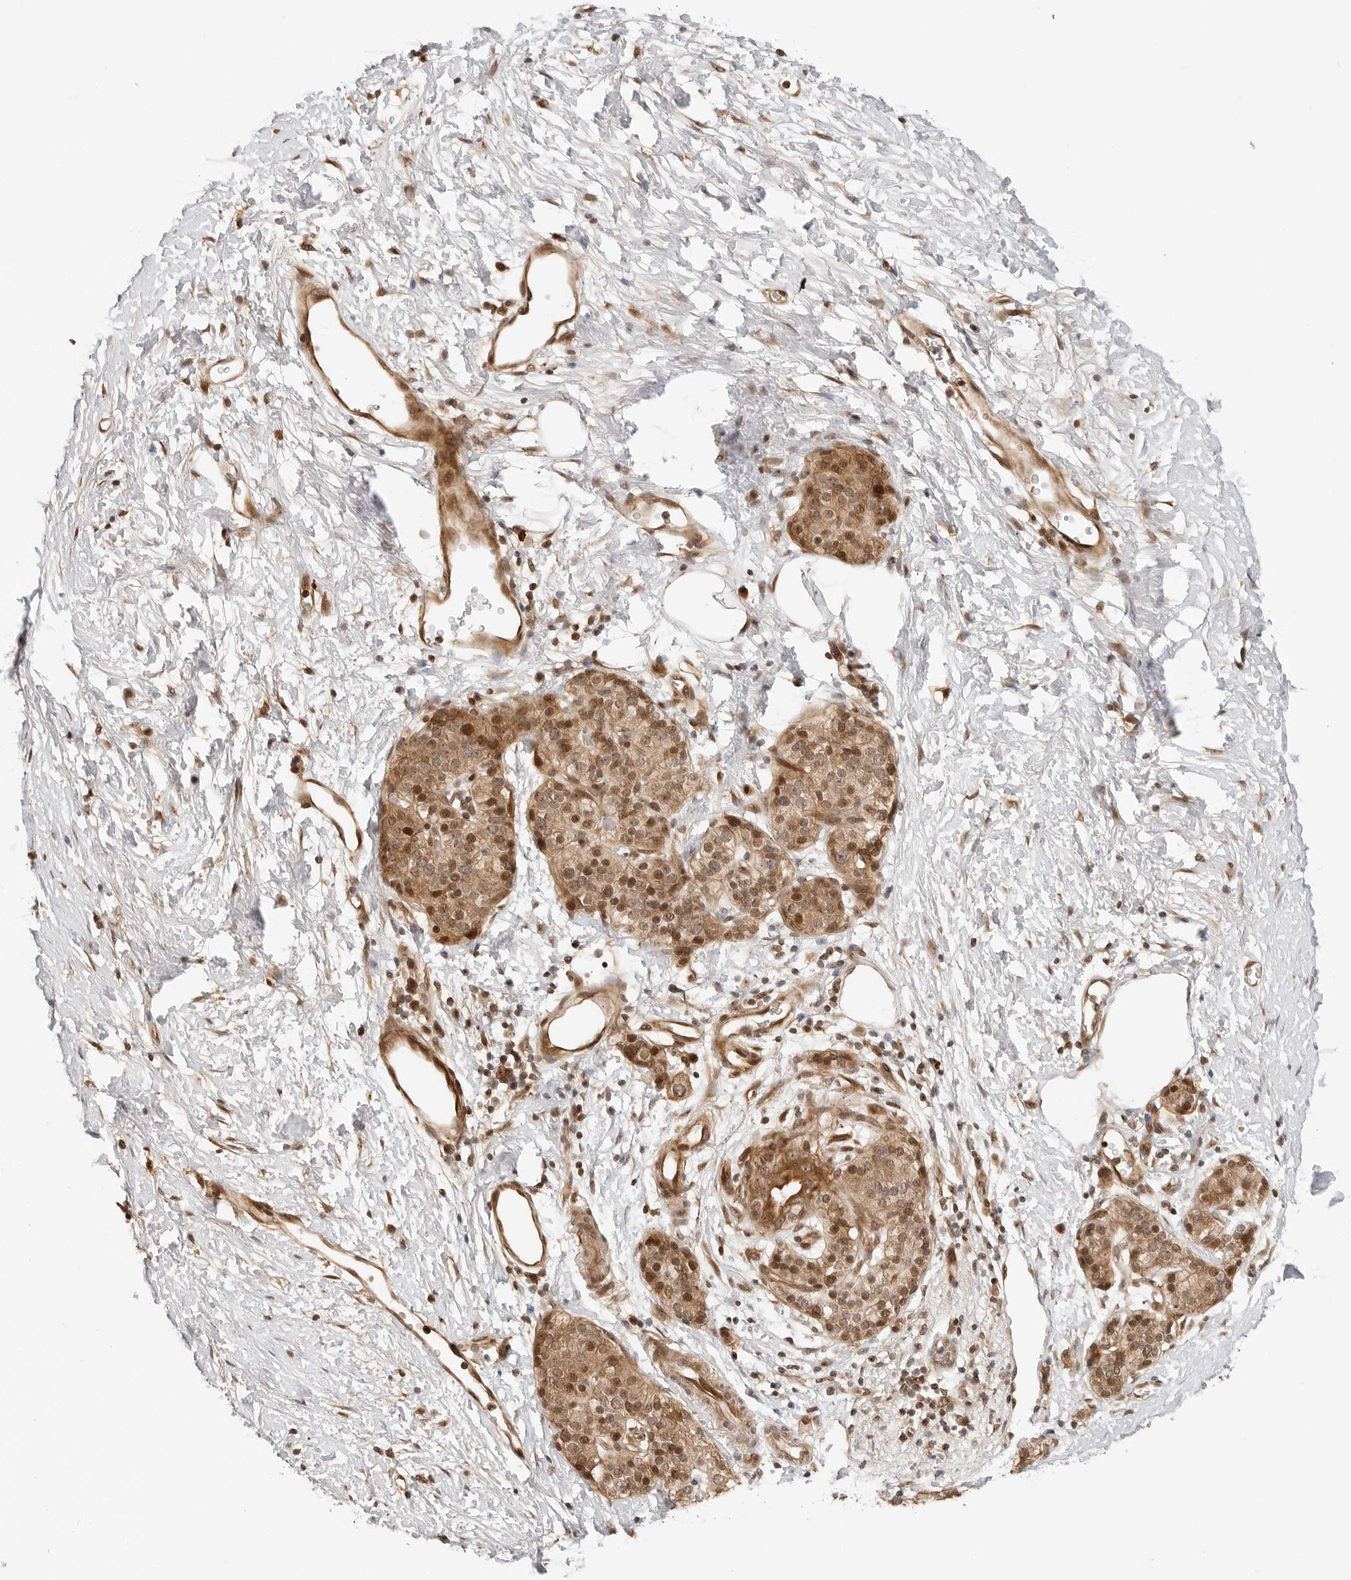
{"staining": {"intensity": "moderate", "quantity": ">75%", "location": "cytoplasmic/membranous,nuclear"}, "tissue": "pancreatic cancer", "cell_type": "Tumor cells", "image_type": "cancer", "snomed": [{"axis": "morphology", "description": "Adenocarcinoma, NOS"}, {"axis": "topography", "description": "Pancreas"}], "caption": "An image of pancreatic adenocarcinoma stained for a protein demonstrates moderate cytoplasmic/membranous and nuclear brown staining in tumor cells.", "gene": "GEM", "patient": {"sex": "male", "age": 50}}